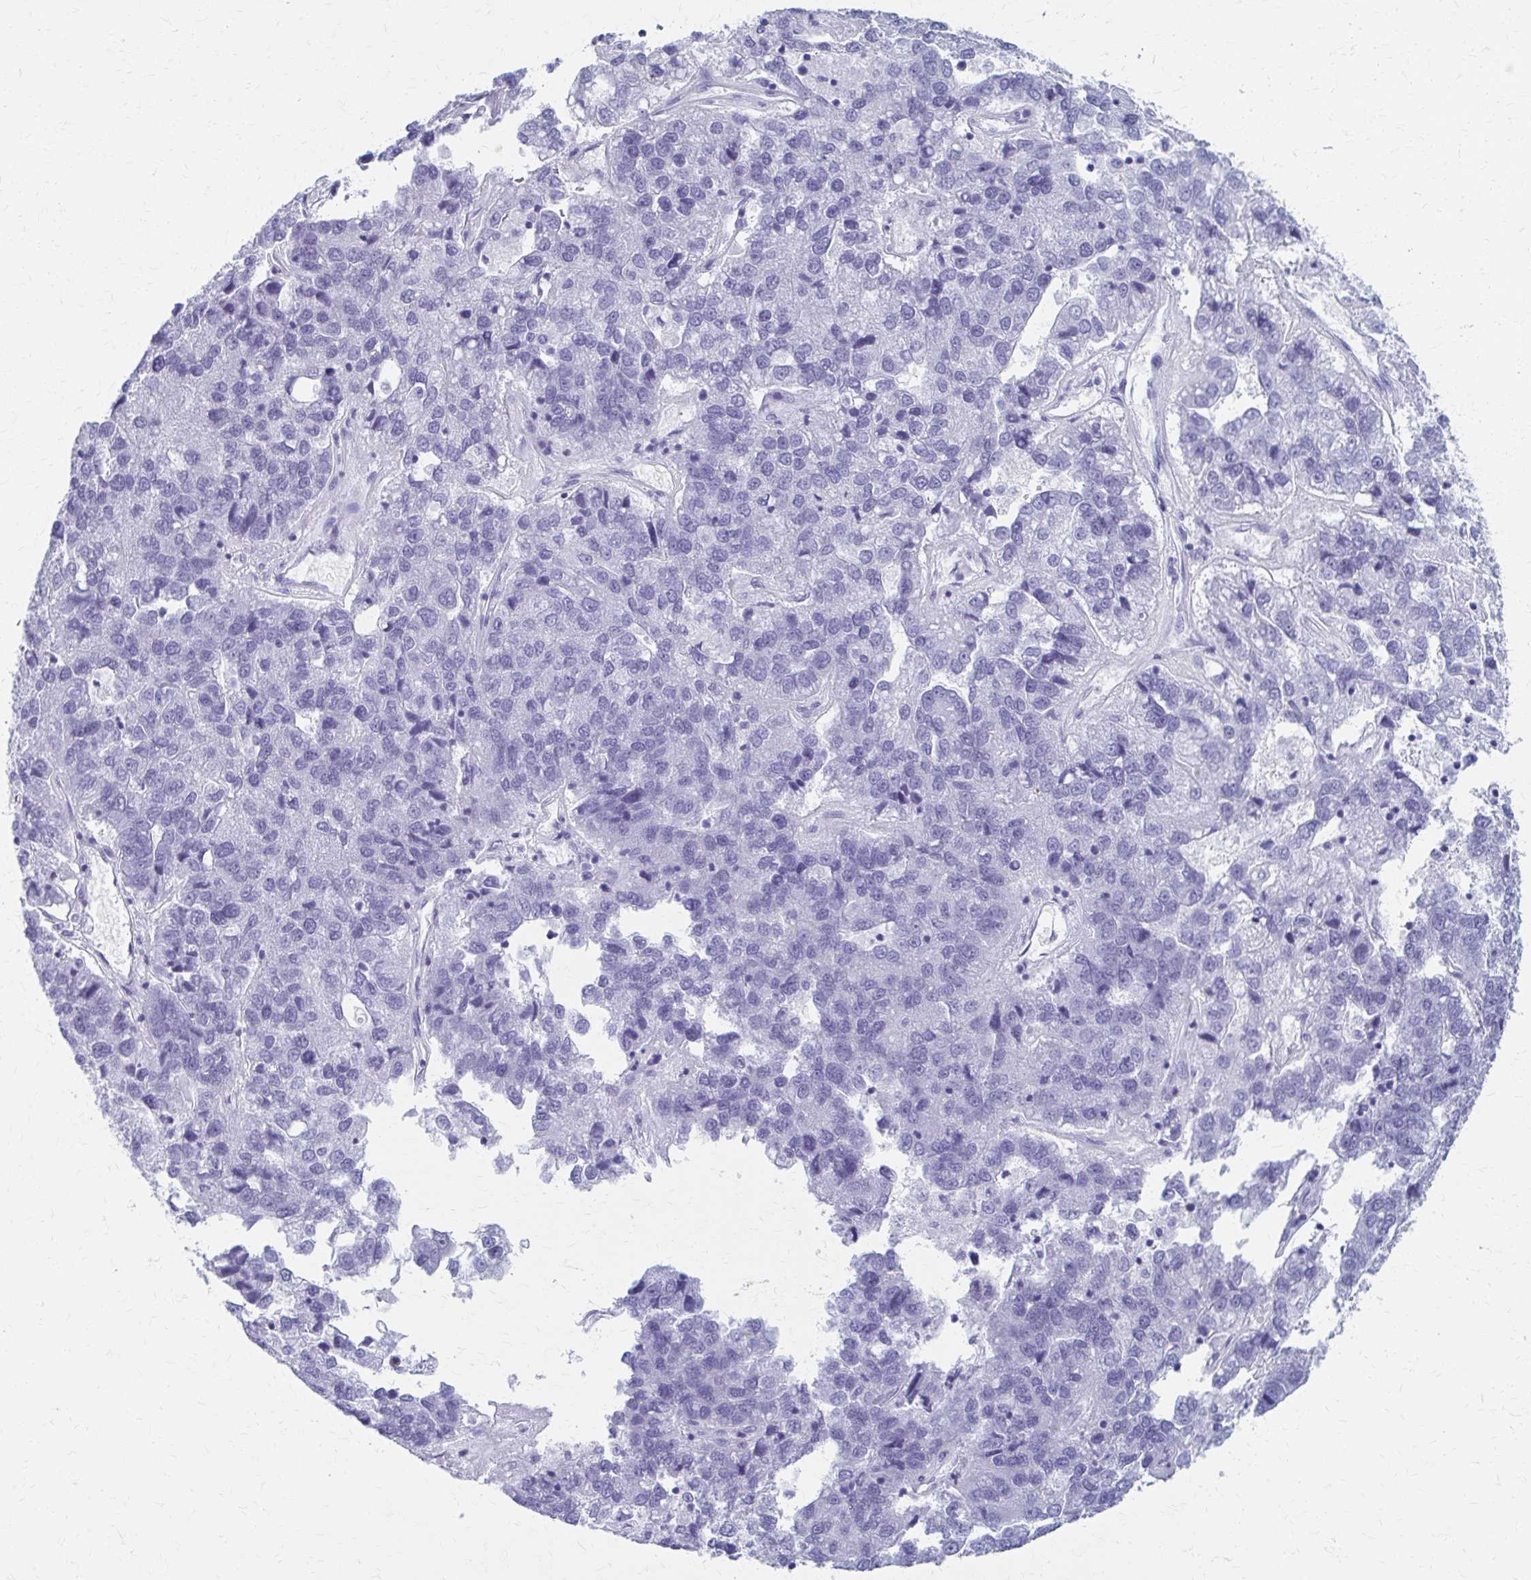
{"staining": {"intensity": "negative", "quantity": "none", "location": "none"}, "tissue": "pancreatic cancer", "cell_type": "Tumor cells", "image_type": "cancer", "snomed": [{"axis": "morphology", "description": "Adenocarcinoma, NOS"}, {"axis": "topography", "description": "Pancreas"}], "caption": "An immunohistochemistry (IHC) image of pancreatic adenocarcinoma is shown. There is no staining in tumor cells of pancreatic adenocarcinoma.", "gene": "CELF5", "patient": {"sex": "female", "age": 61}}